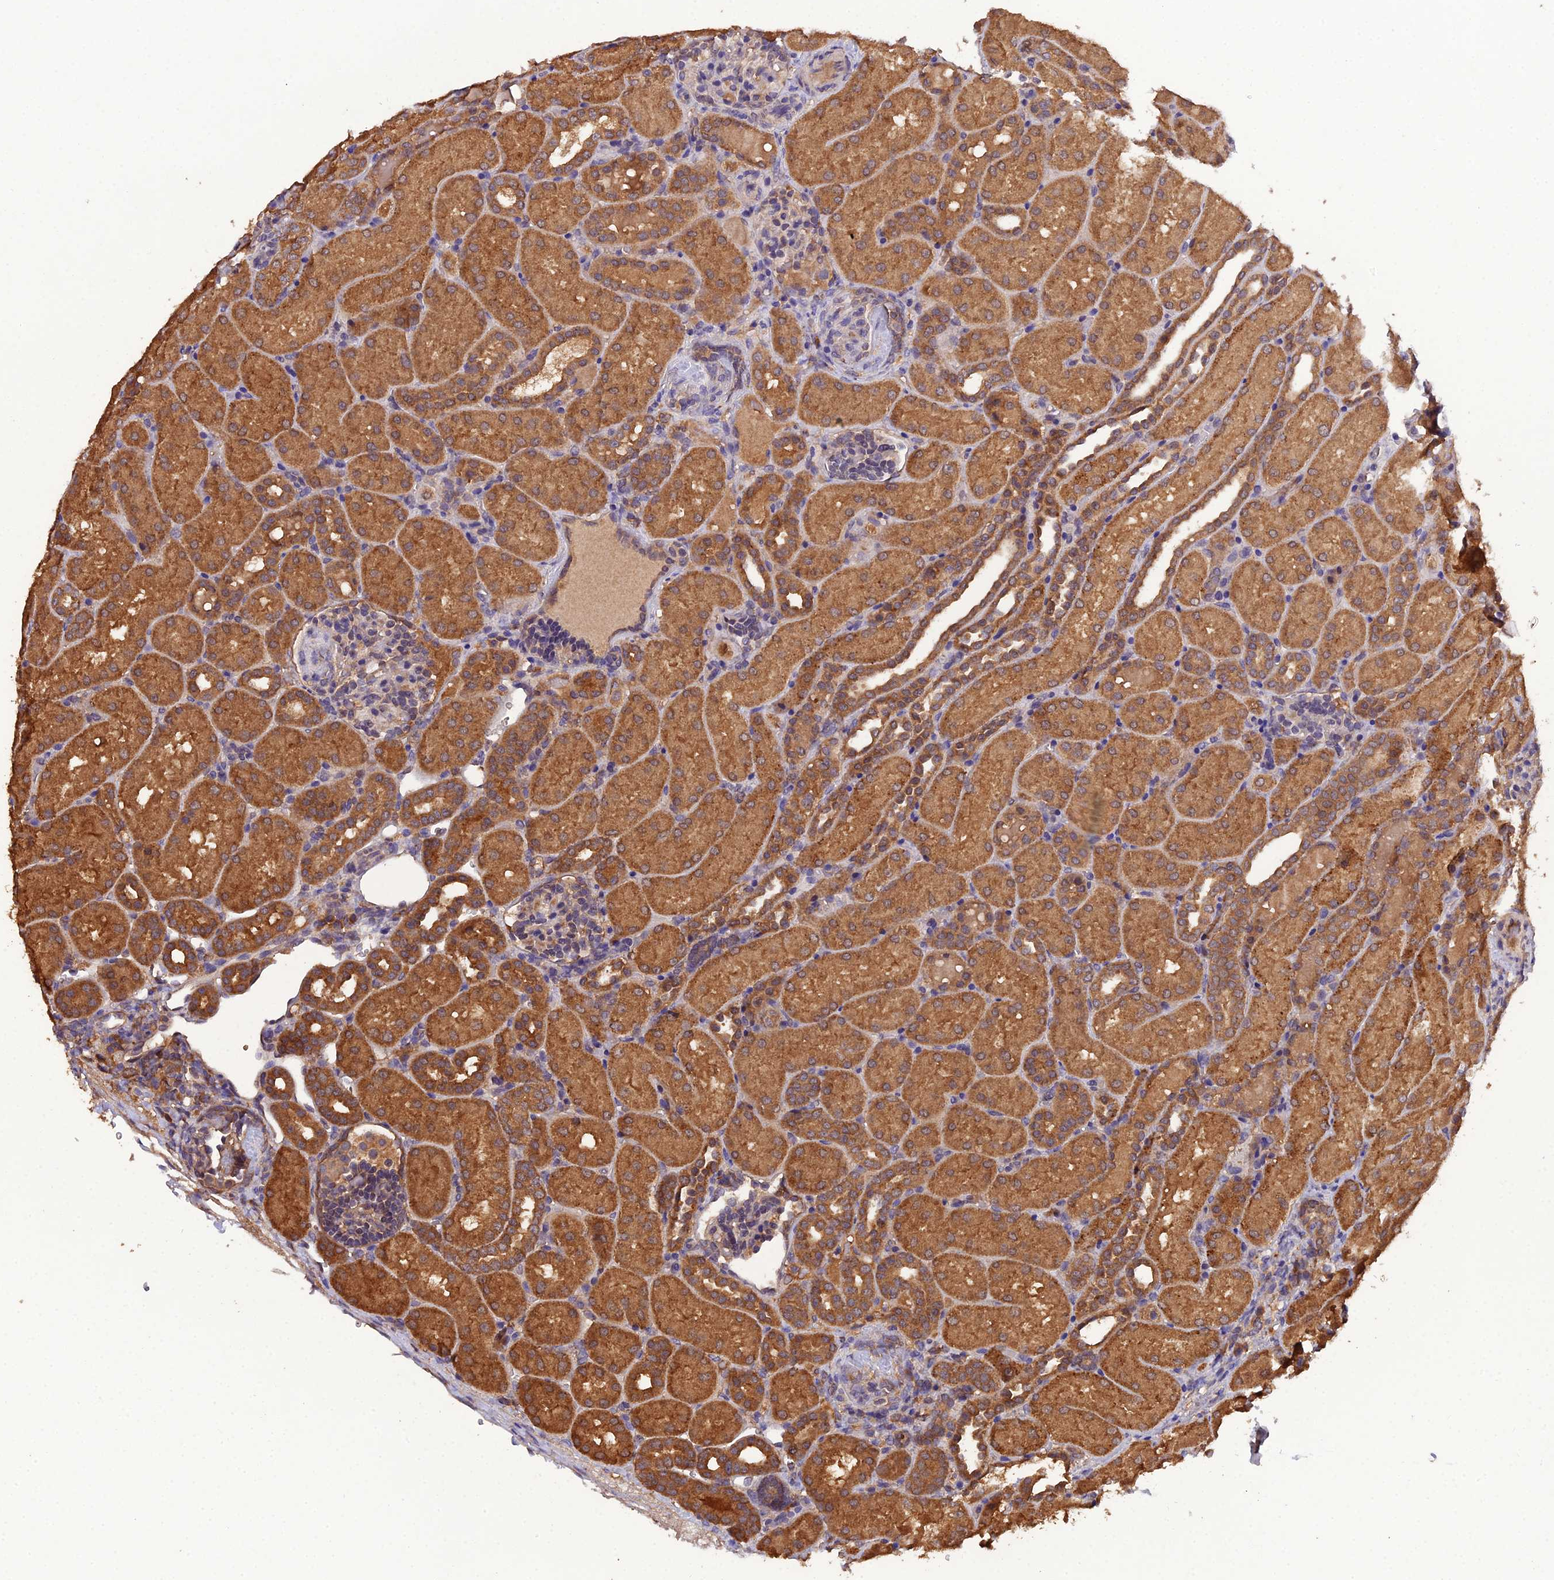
{"staining": {"intensity": "moderate", "quantity": "<25%", "location": "cytoplasmic/membranous"}, "tissue": "kidney", "cell_type": "Cells in glomeruli", "image_type": "normal", "snomed": [{"axis": "morphology", "description": "Normal tissue, NOS"}, {"axis": "topography", "description": "Kidney"}], "caption": "Brown immunohistochemical staining in benign kidney shows moderate cytoplasmic/membranous expression in approximately <25% of cells in glomeruli. Immunohistochemistry (ihc) stains the protein of interest in brown and the nuclei are stained blue.", "gene": "TMEM258", "patient": {"sex": "male", "age": 1}}